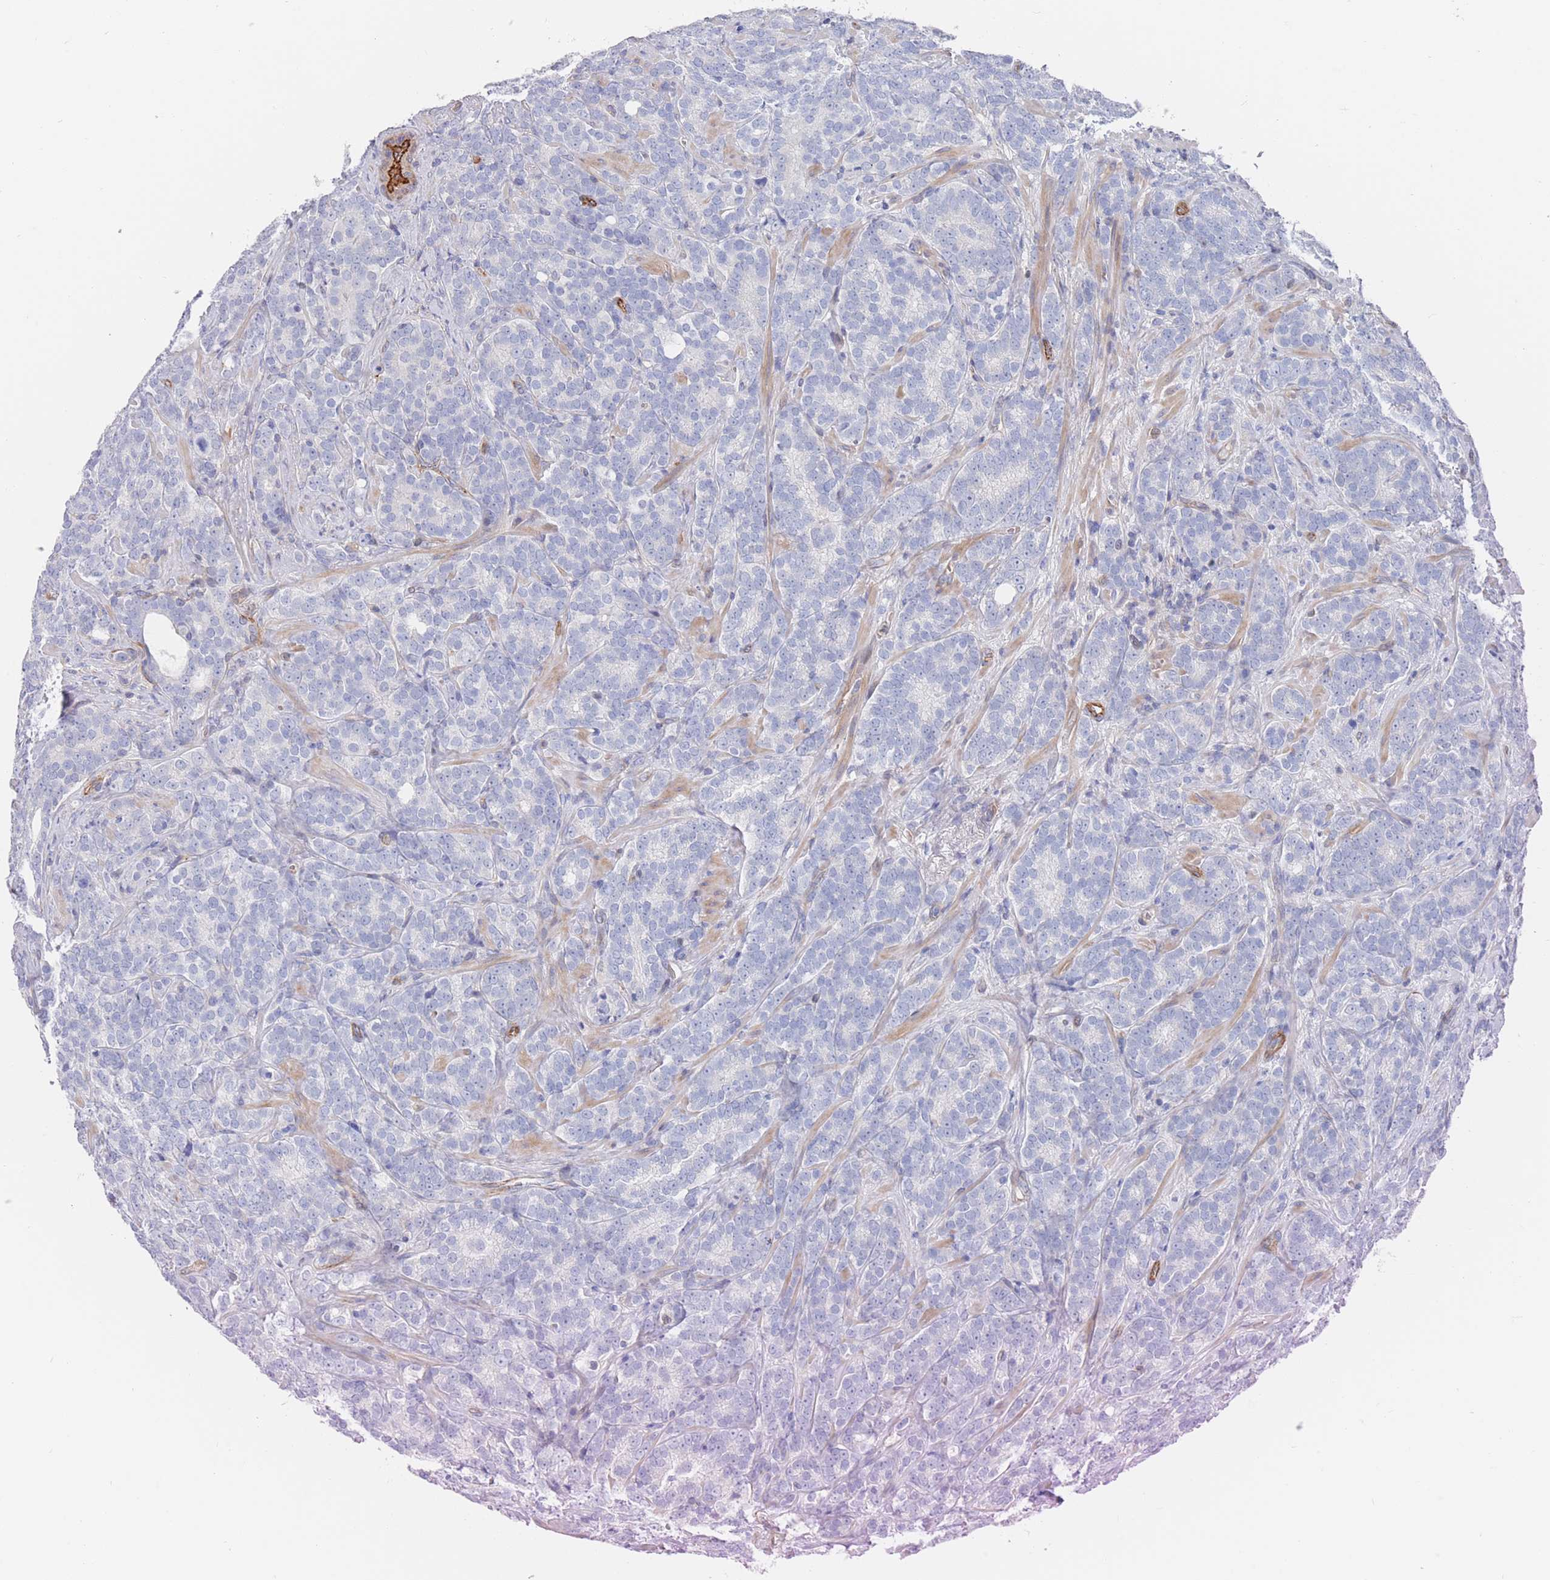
{"staining": {"intensity": "weak", "quantity": "<25%", "location": "nuclear"}, "tissue": "prostate cancer", "cell_type": "Tumor cells", "image_type": "cancer", "snomed": [{"axis": "morphology", "description": "Adenocarcinoma, High grade"}, {"axis": "topography", "description": "Prostate"}], "caption": "Immunohistochemistry histopathology image of neoplastic tissue: human prostate cancer stained with DAB shows no significant protein expression in tumor cells.", "gene": "G6PC1", "patient": {"sex": "male", "age": 64}}